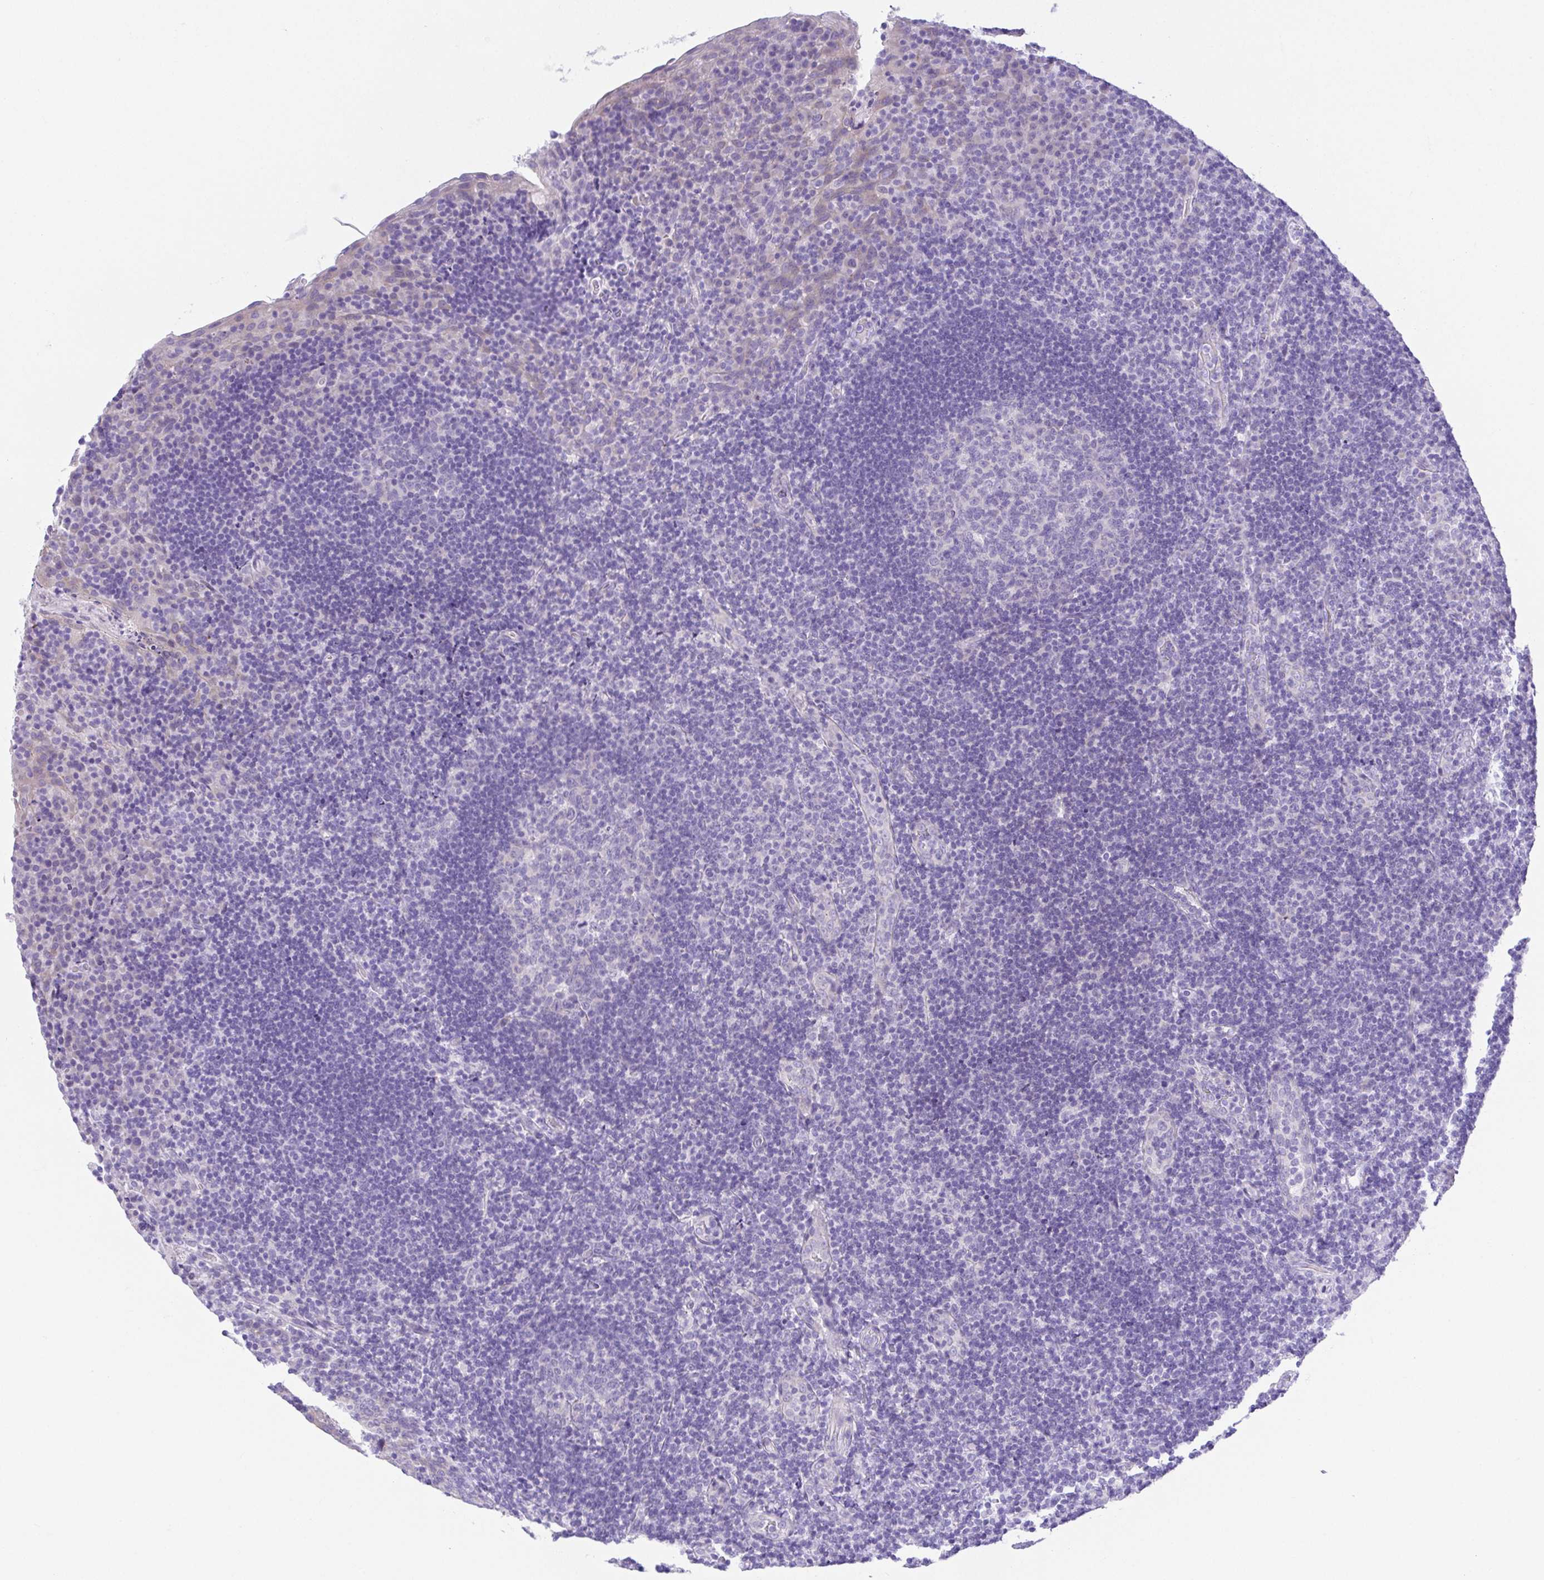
{"staining": {"intensity": "negative", "quantity": "none", "location": "none"}, "tissue": "tonsil", "cell_type": "Germinal center cells", "image_type": "normal", "snomed": [{"axis": "morphology", "description": "Normal tissue, NOS"}, {"axis": "topography", "description": "Tonsil"}], "caption": "An IHC histopathology image of benign tonsil is shown. There is no staining in germinal center cells of tonsil. Brightfield microscopy of IHC stained with DAB (3,3'-diaminobenzidine) (brown) and hematoxylin (blue), captured at high magnification.", "gene": "LUZP4", "patient": {"sex": "male", "age": 17}}